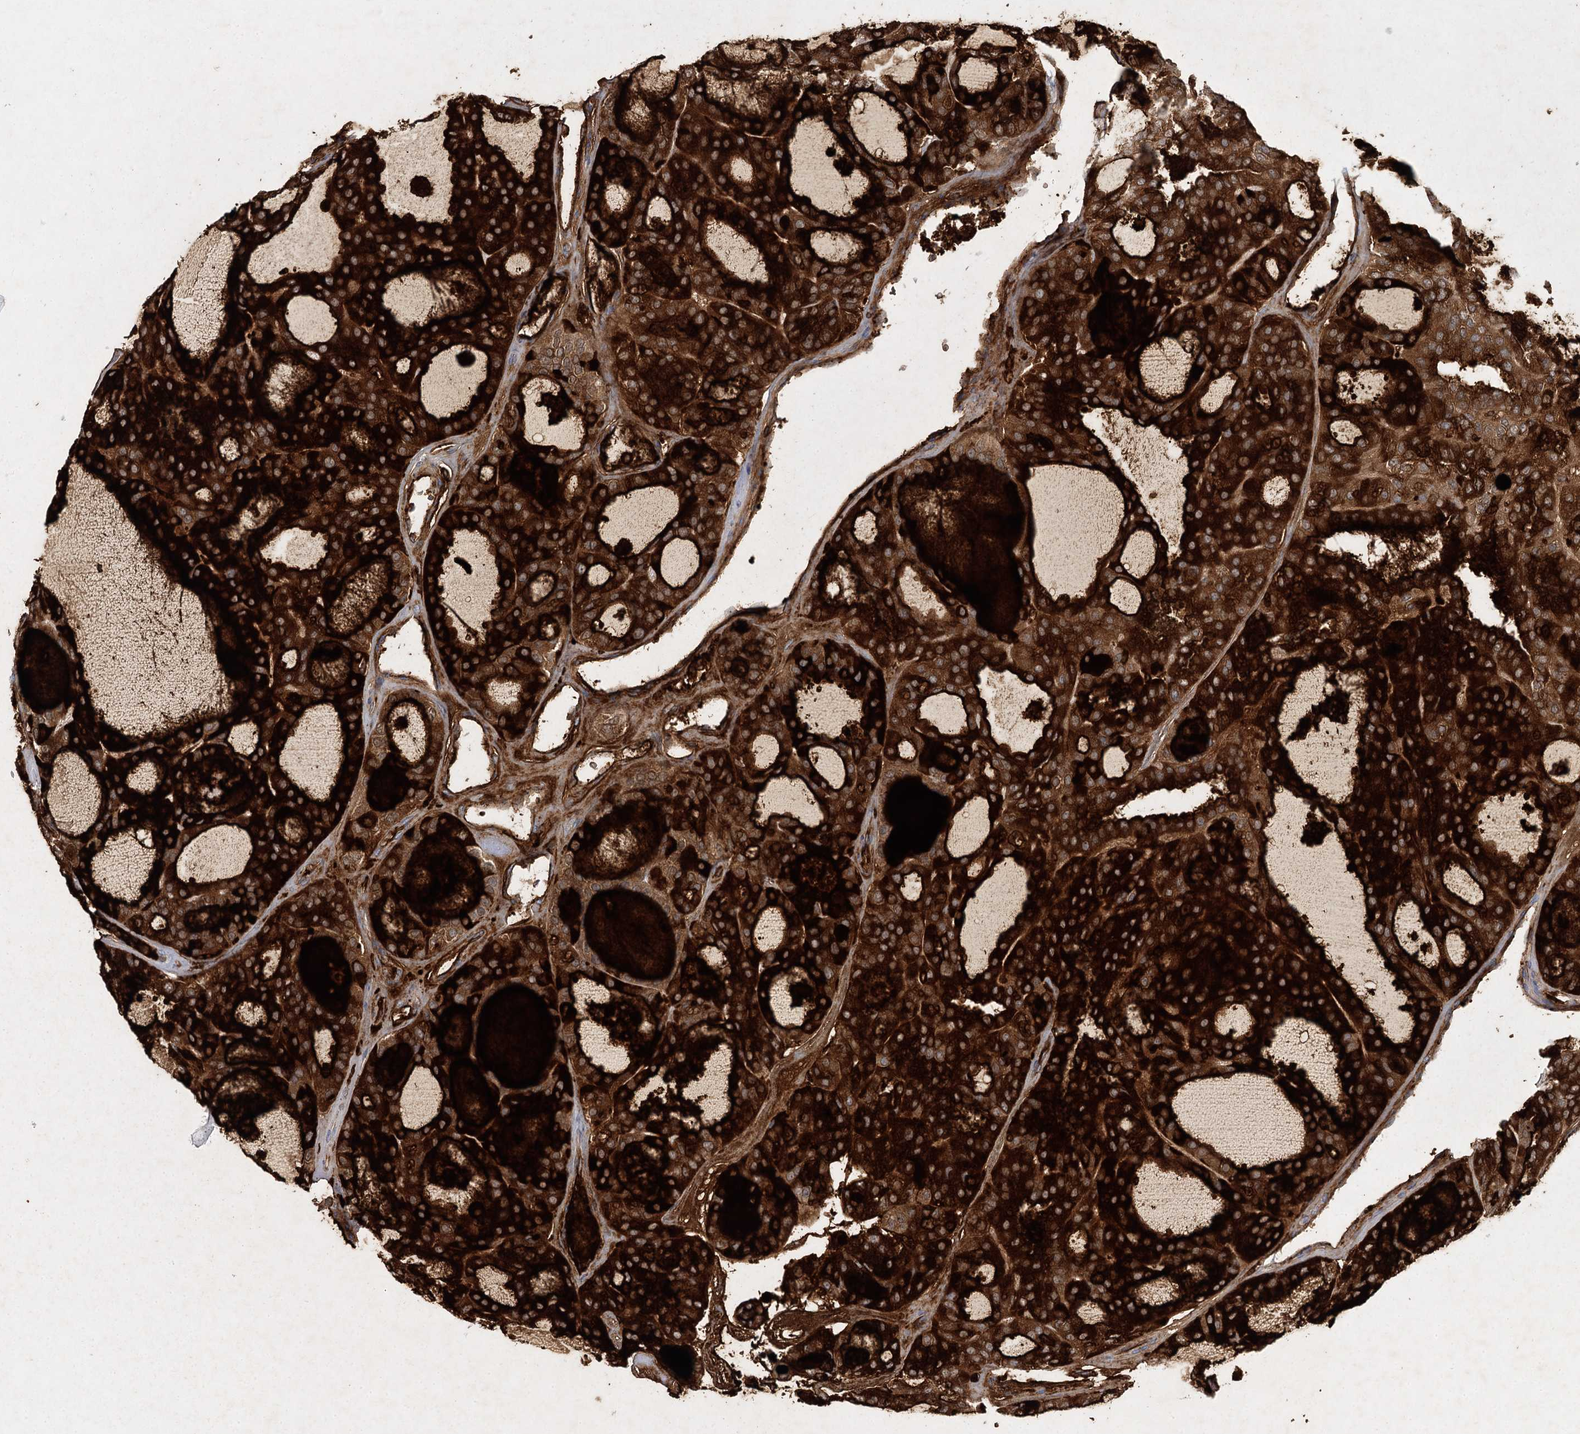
{"staining": {"intensity": "strong", "quantity": ">75%", "location": "cytoplasmic/membranous"}, "tissue": "thyroid cancer", "cell_type": "Tumor cells", "image_type": "cancer", "snomed": [{"axis": "morphology", "description": "Follicular adenoma carcinoma, NOS"}, {"axis": "topography", "description": "Thyroid gland"}], "caption": "Thyroid cancer (follicular adenoma carcinoma) stained for a protein demonstrates strong cytoplasmic/membranous positivity in tumor cells.", "gene": "BCR", "patient": {"sex": "male", "age": 75}}